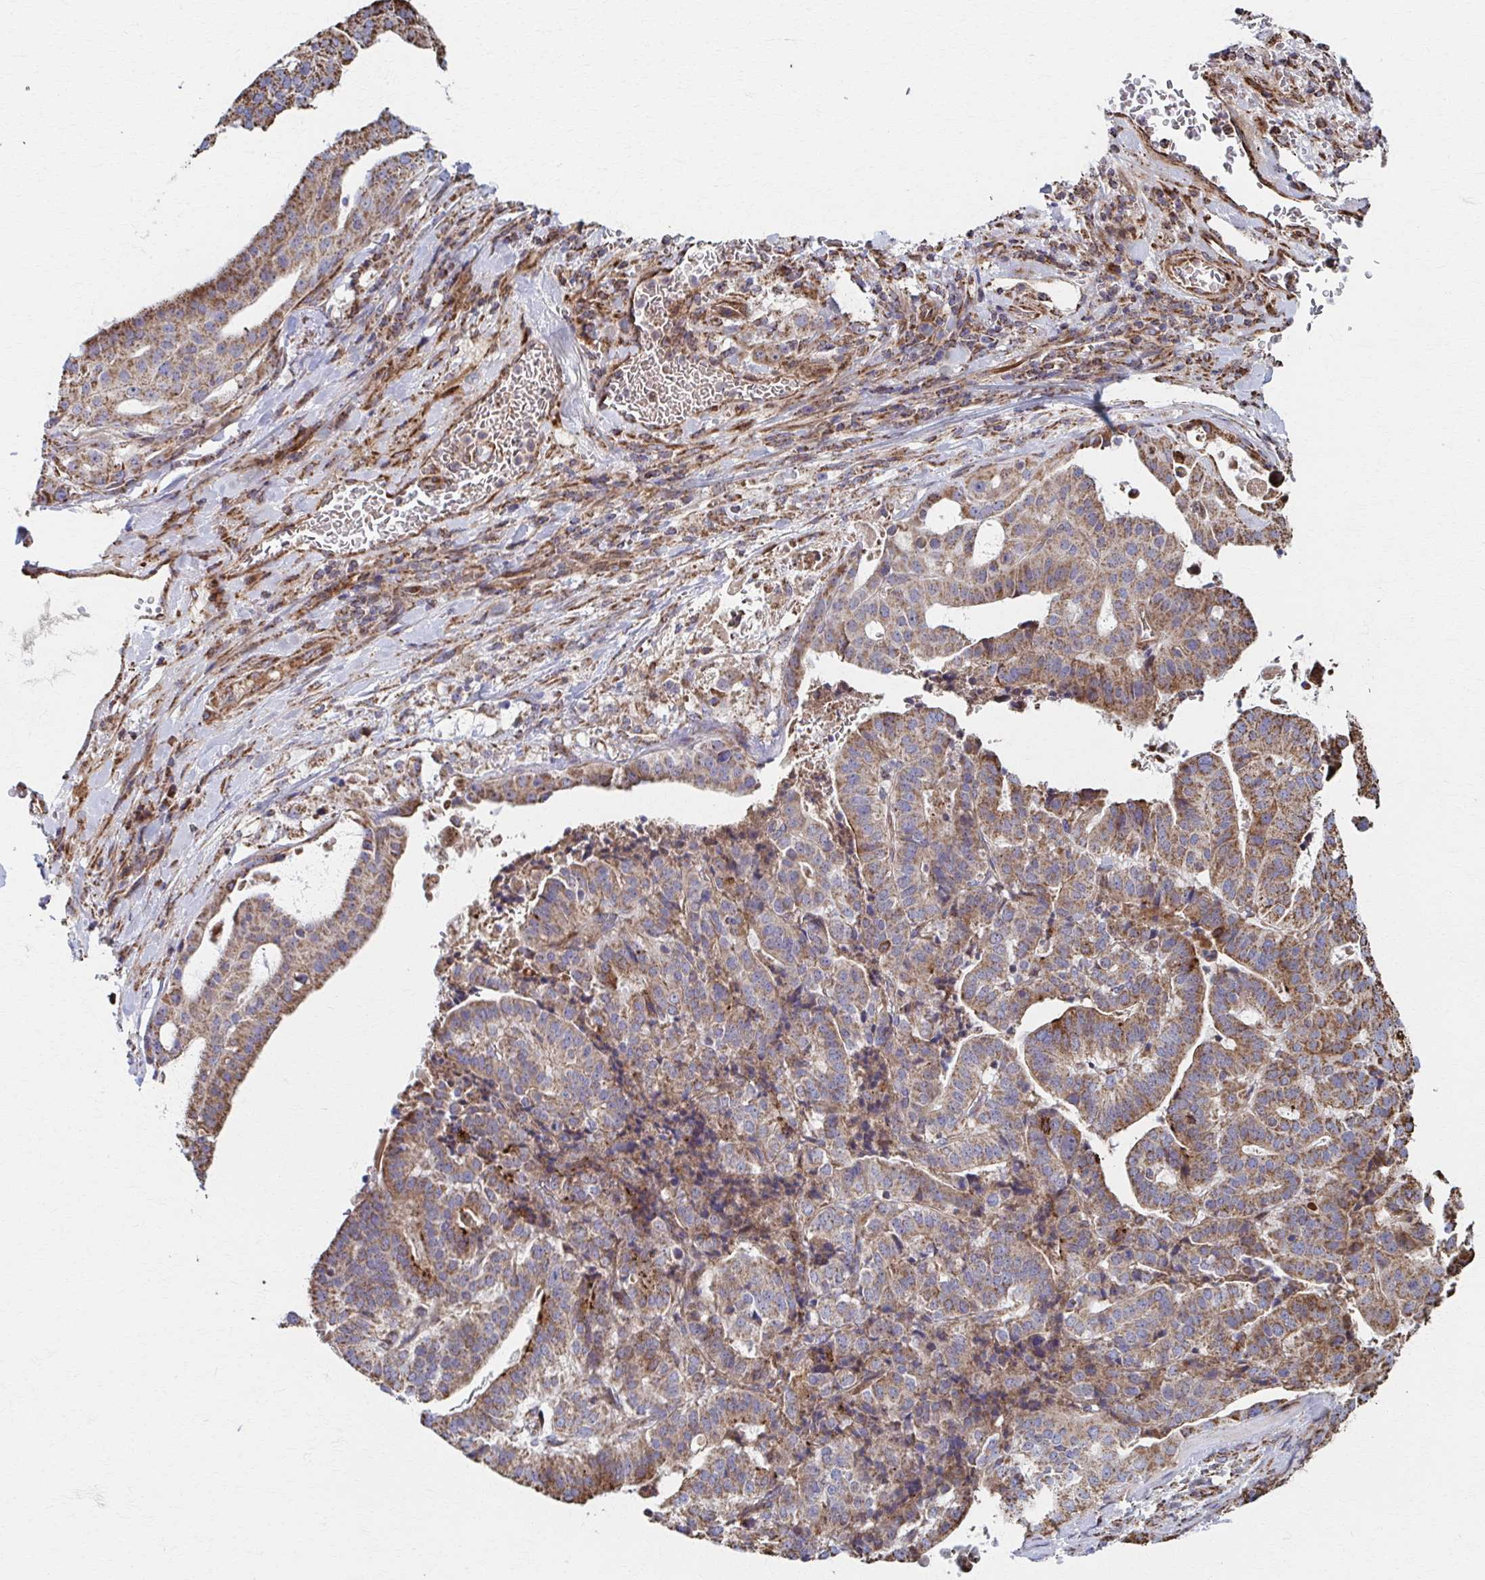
{"staining": {"intensity": "moderate", "quantity": ">75%", "location": "cytoplasmic/membranous"}, "tissue": "stomach cancer", "cell_type": "Tumor cells", "image_type": "cancer", "snomed": [{"axis": "morphology", "description": "Adenocarcinoma, NOS"}, {"axis": "topography", "description": "Stomach"}], "caption": "Tumor cells exhibit moderate cytoplasmic/membranous positivity in approximately >75% of cells in stomach adenocarcinoma.", "gene": "SAT1", "patient": {"sex": "male", "age": 48}}